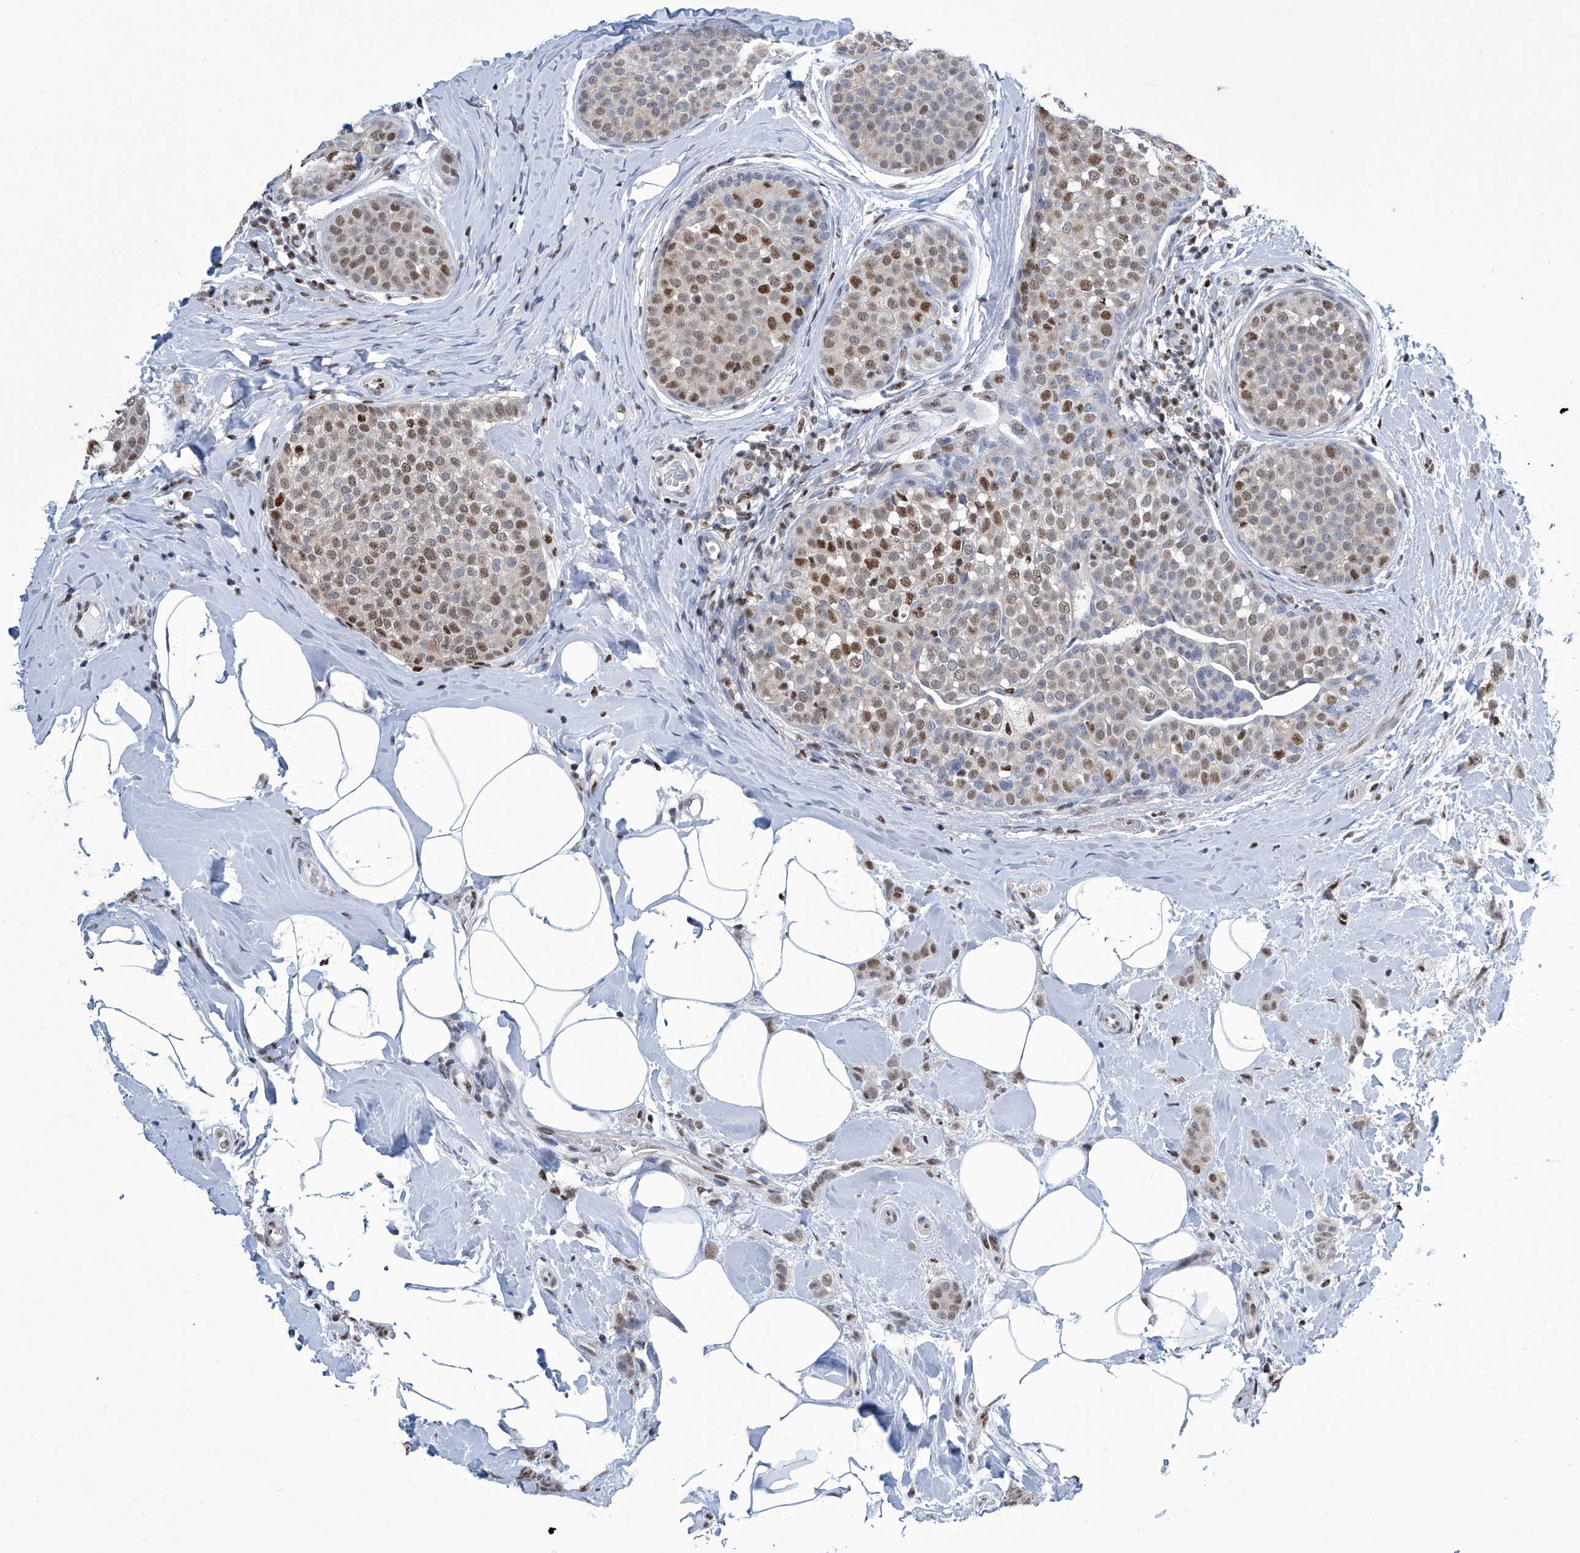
{"staining": {"intensity": "weak", "quantity": ">75%", "location": "nuclear"}, "tissue": "breast cancer", "cell_type": "Tumor cells", "image_type": "cancer", "snomed": [{"axis": "morphology", "description": "Lobular carcinoma, in situ"}, {"axis": "morphology", "description": "Lobular carcinoma"}, {"axis": "topography", "description": "Breast"}], "caption": "Lobular carcinoma in situ (breast) stained for a protein (brown) displays weak nuclear positive expression in about >75% of tumor cells.", "gene": "SREBF2", "patient": {"sex": "female", "age": 41}}